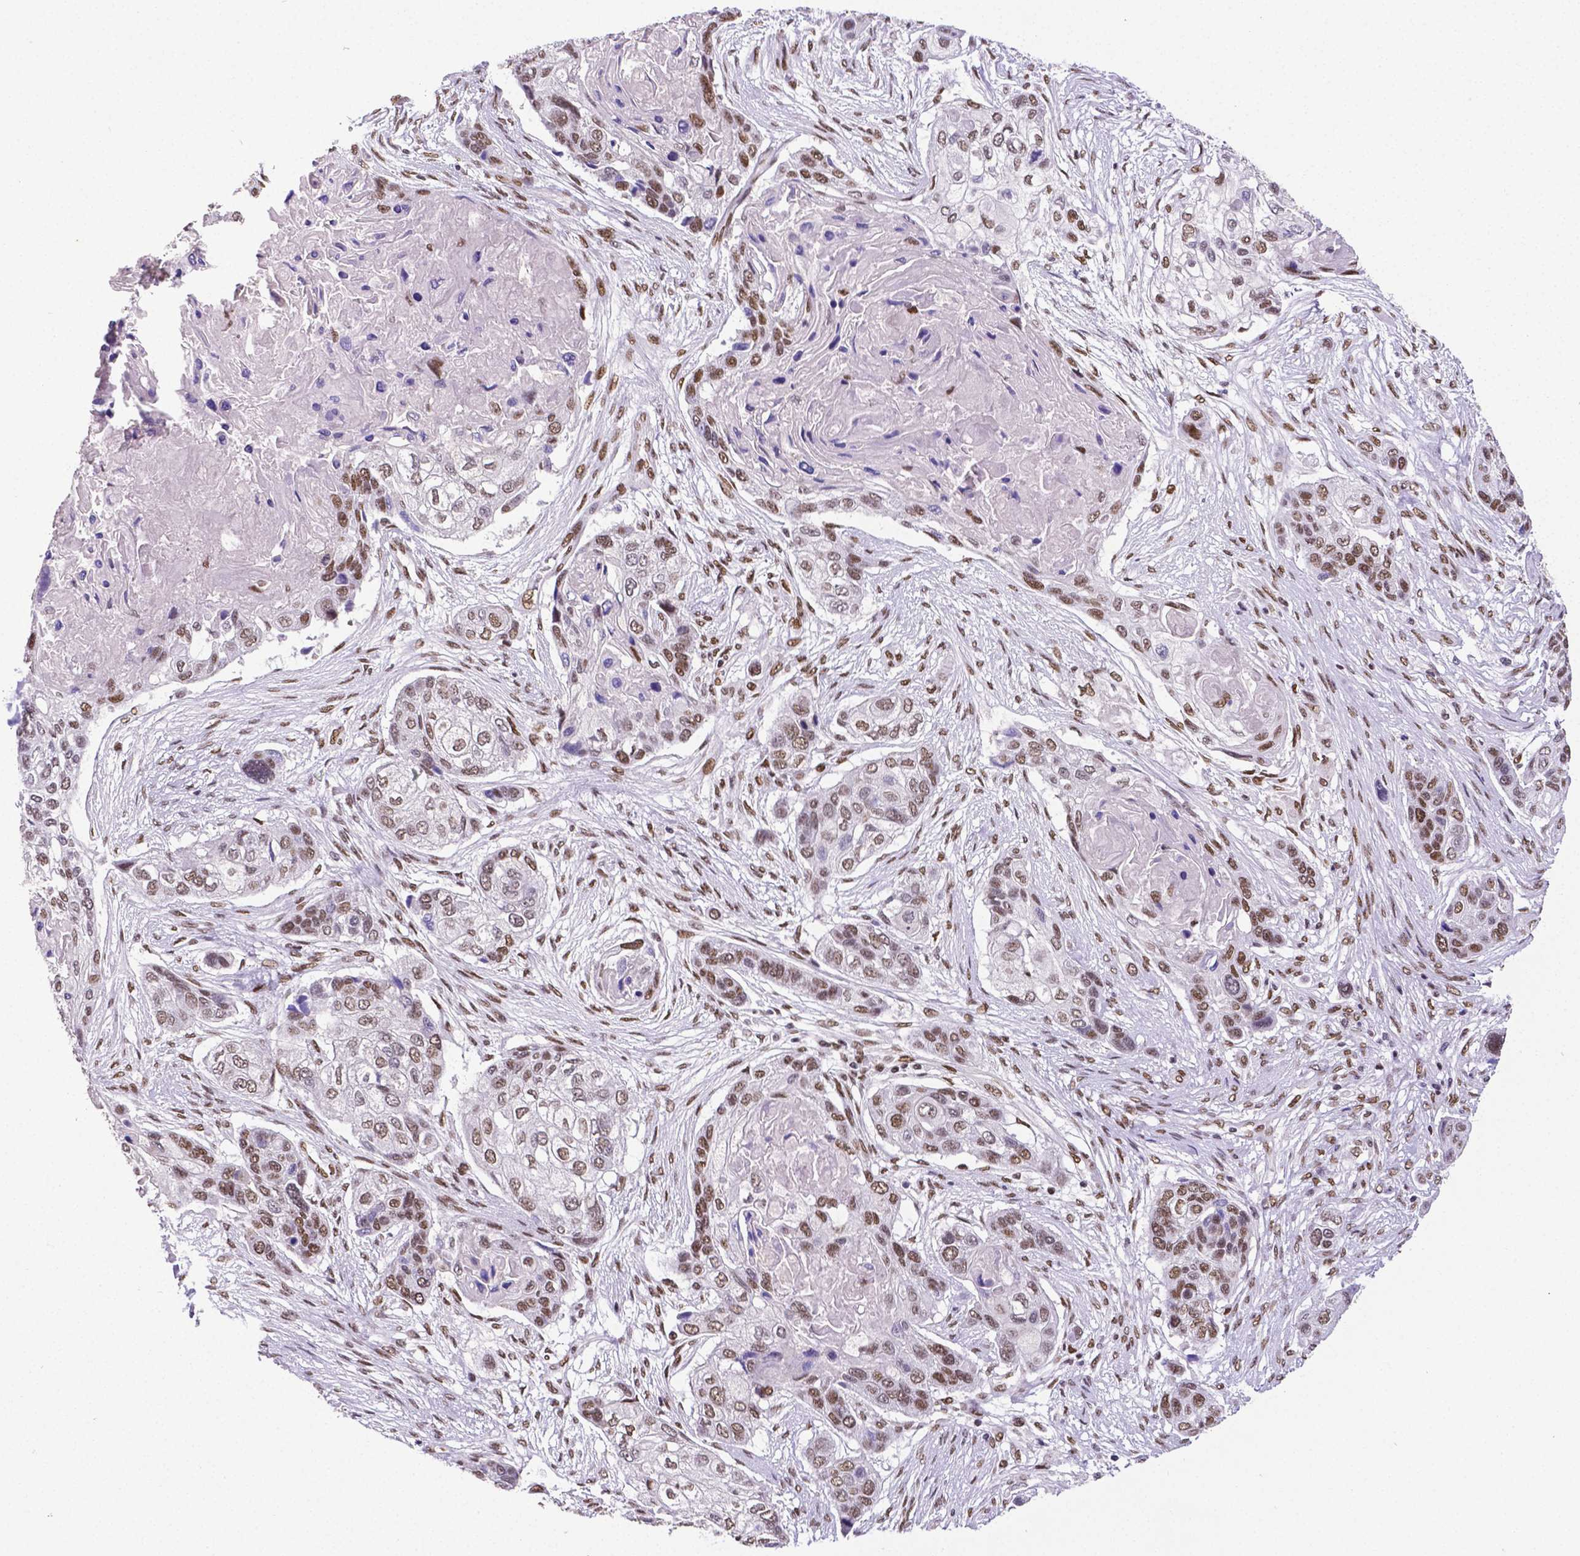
{"staining": {"intensity": "moderate", "quantity": ">75%", "location": "nuclear"}, "tissue": "lung cancer", "cell_type": "Tumor cells", "image_type": "cancer", "snomed": [{"axis": "morphology", "description": "Squamous cell carcinoma, NOS"}, {"axis": "topography", "description": "Lung"}], "caption": "Protein staining of squamous cell carcinoma (lung) tissue exhibits moderate nuclear positivity in about >75% of tumor cells.", "gene": "REST", "patient": {"sex": "male", "age": 69}}